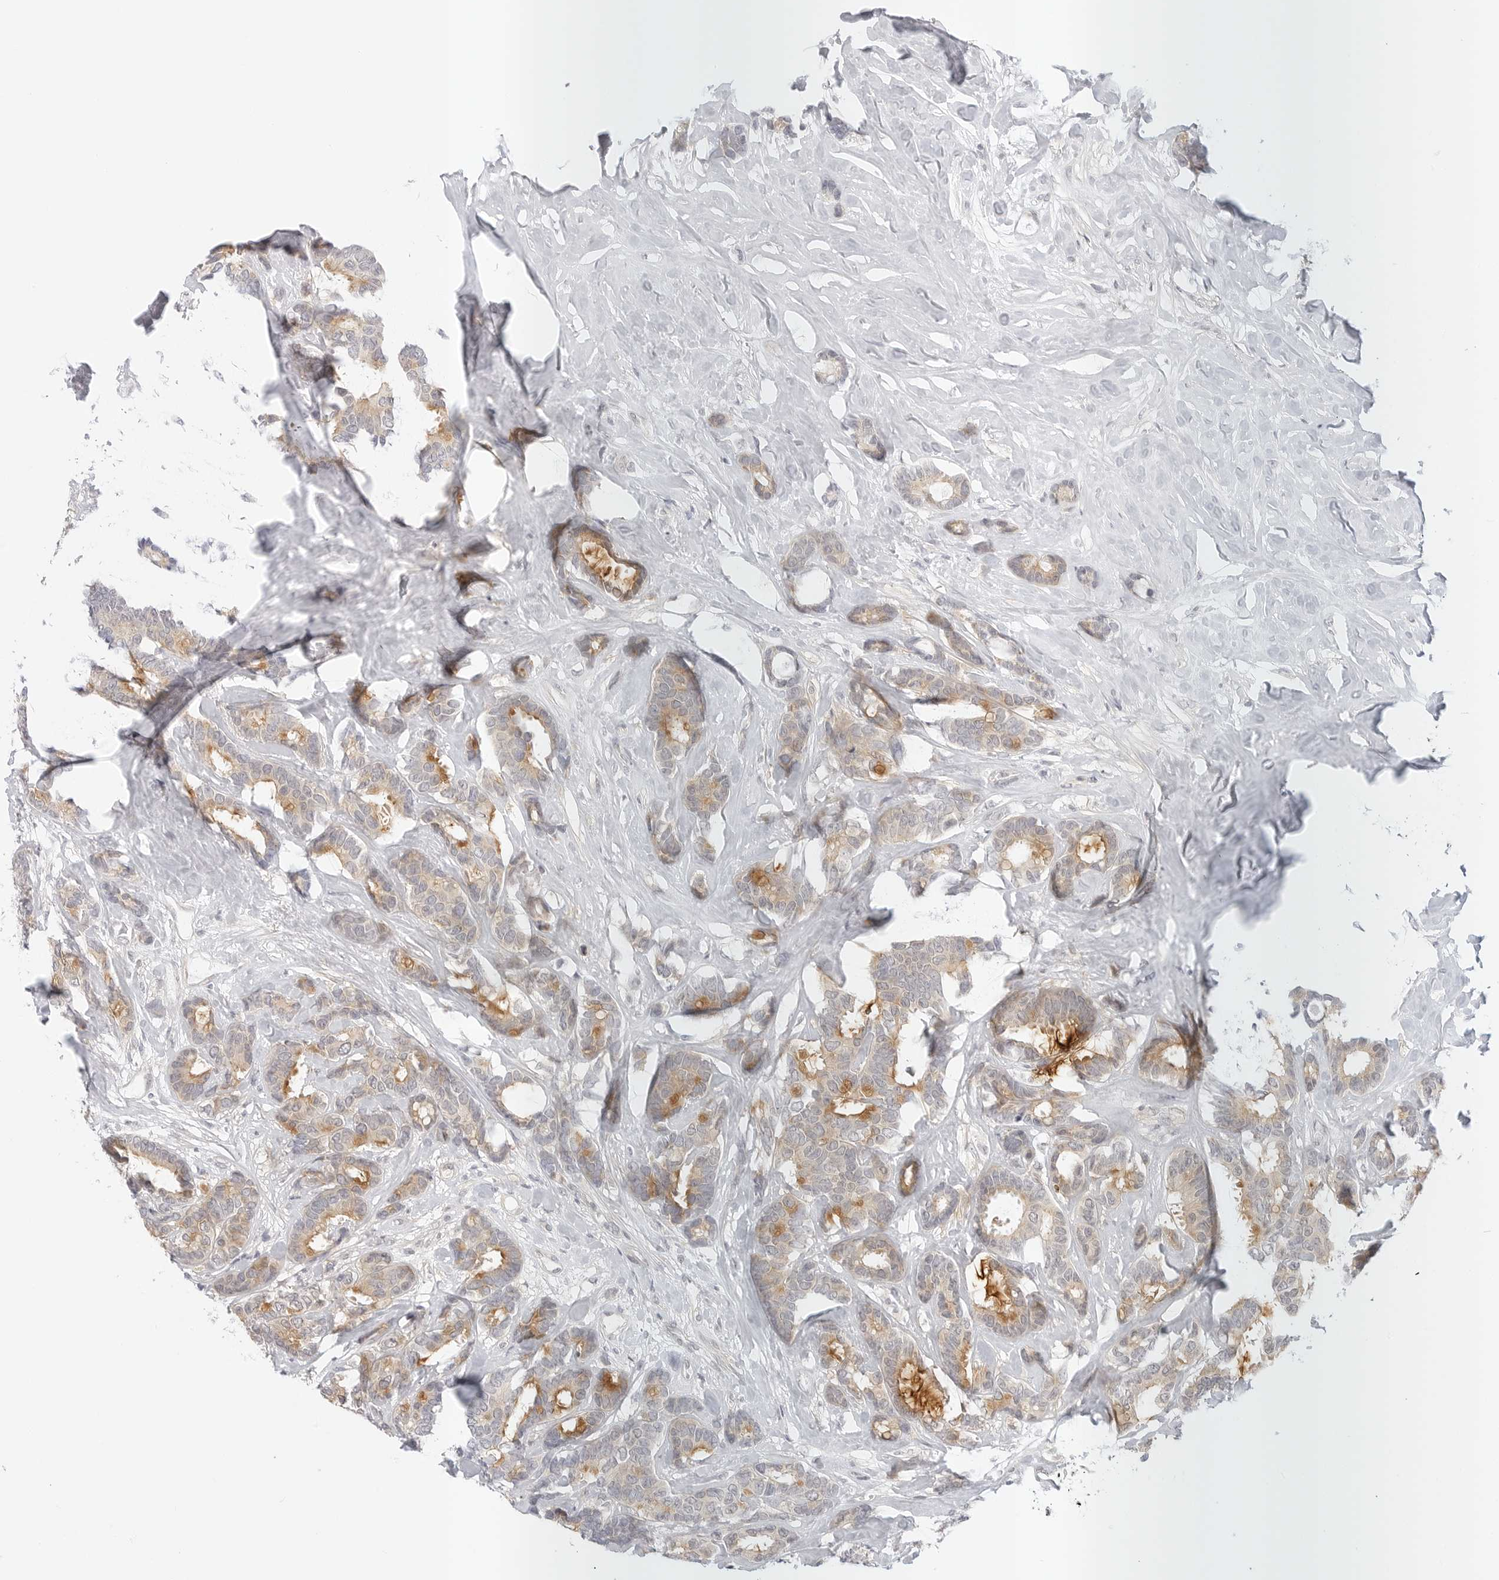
{"staining": {"intensity": "moderate", "quantity": "<25%", "location": "cytoplasmic/membranous"}, "tissue": "breast cancer", "cell_type": "Tumor cells", "image_type": "cancer", "snomed": [{"axis": "morphology", "description": "Duct carcinoma"}, {"axis": "topography", "description": "Breast"}], "caption": "About <25% of tumor cells in breast invasive ductal carcinoma show moderate cytoplasmic/membranous protein staining as visualized by brown immunohistochemical staining.", "gene": "TCP1", "patient": {"sex": "female", "age": 87}}